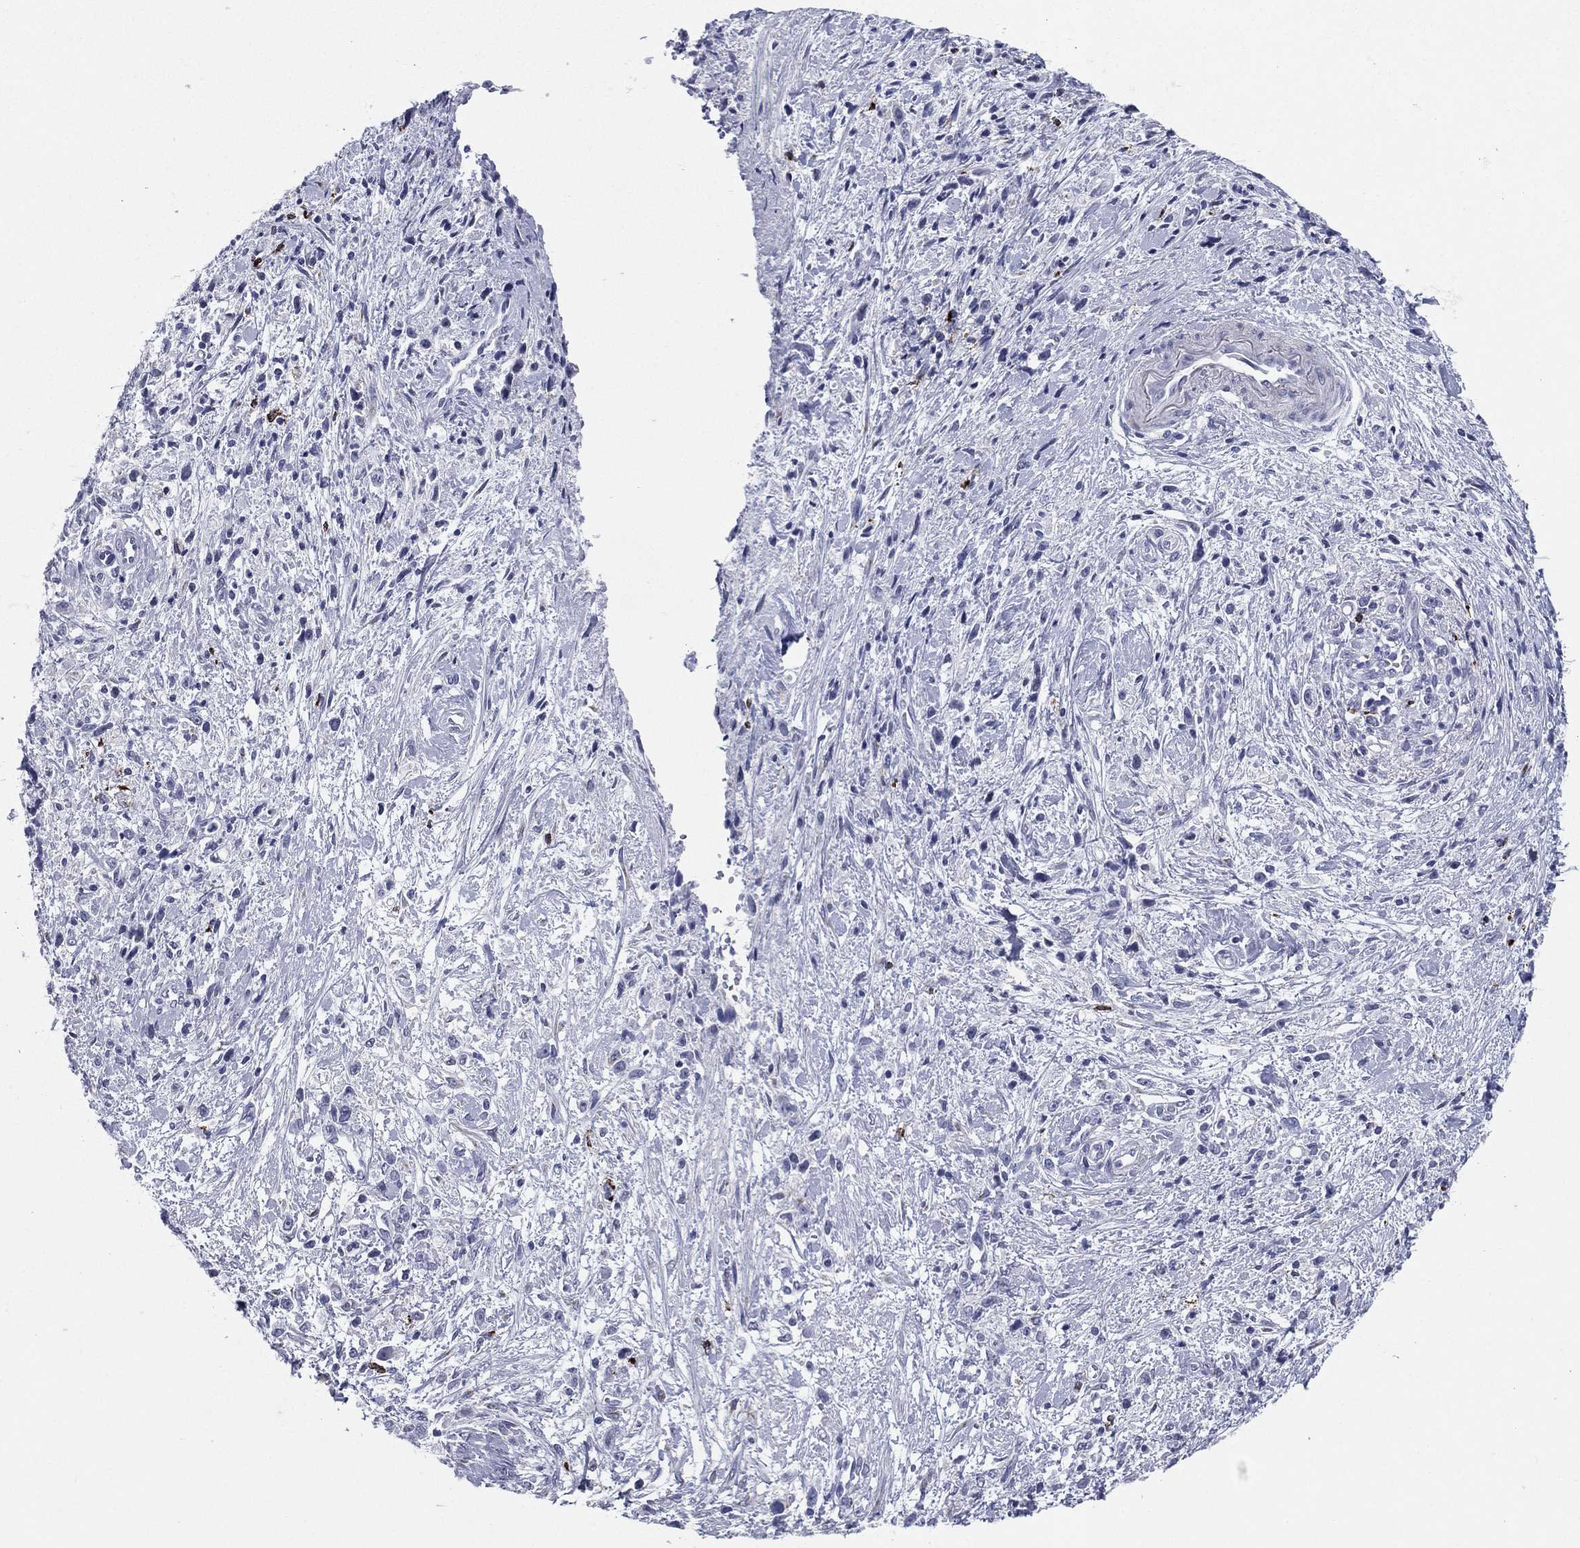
{"staining": {"intensity": "negative", "quantity": "none", "location": "none"}, "tissue": "stomach cancer", "cell_type": "Tumor cells", "image_type": "cancer", "snomed": [{"axis": "morphology", "description": "Adenocarcinoma, NOS"}, {"axis": "topography", "description": "Stomach"}], "caption": "Tumor cells are negative for brown protein staining in stomach cancer.", "gene": "HLA-DOA", "patient": {"sex": "female", "age": 59}}